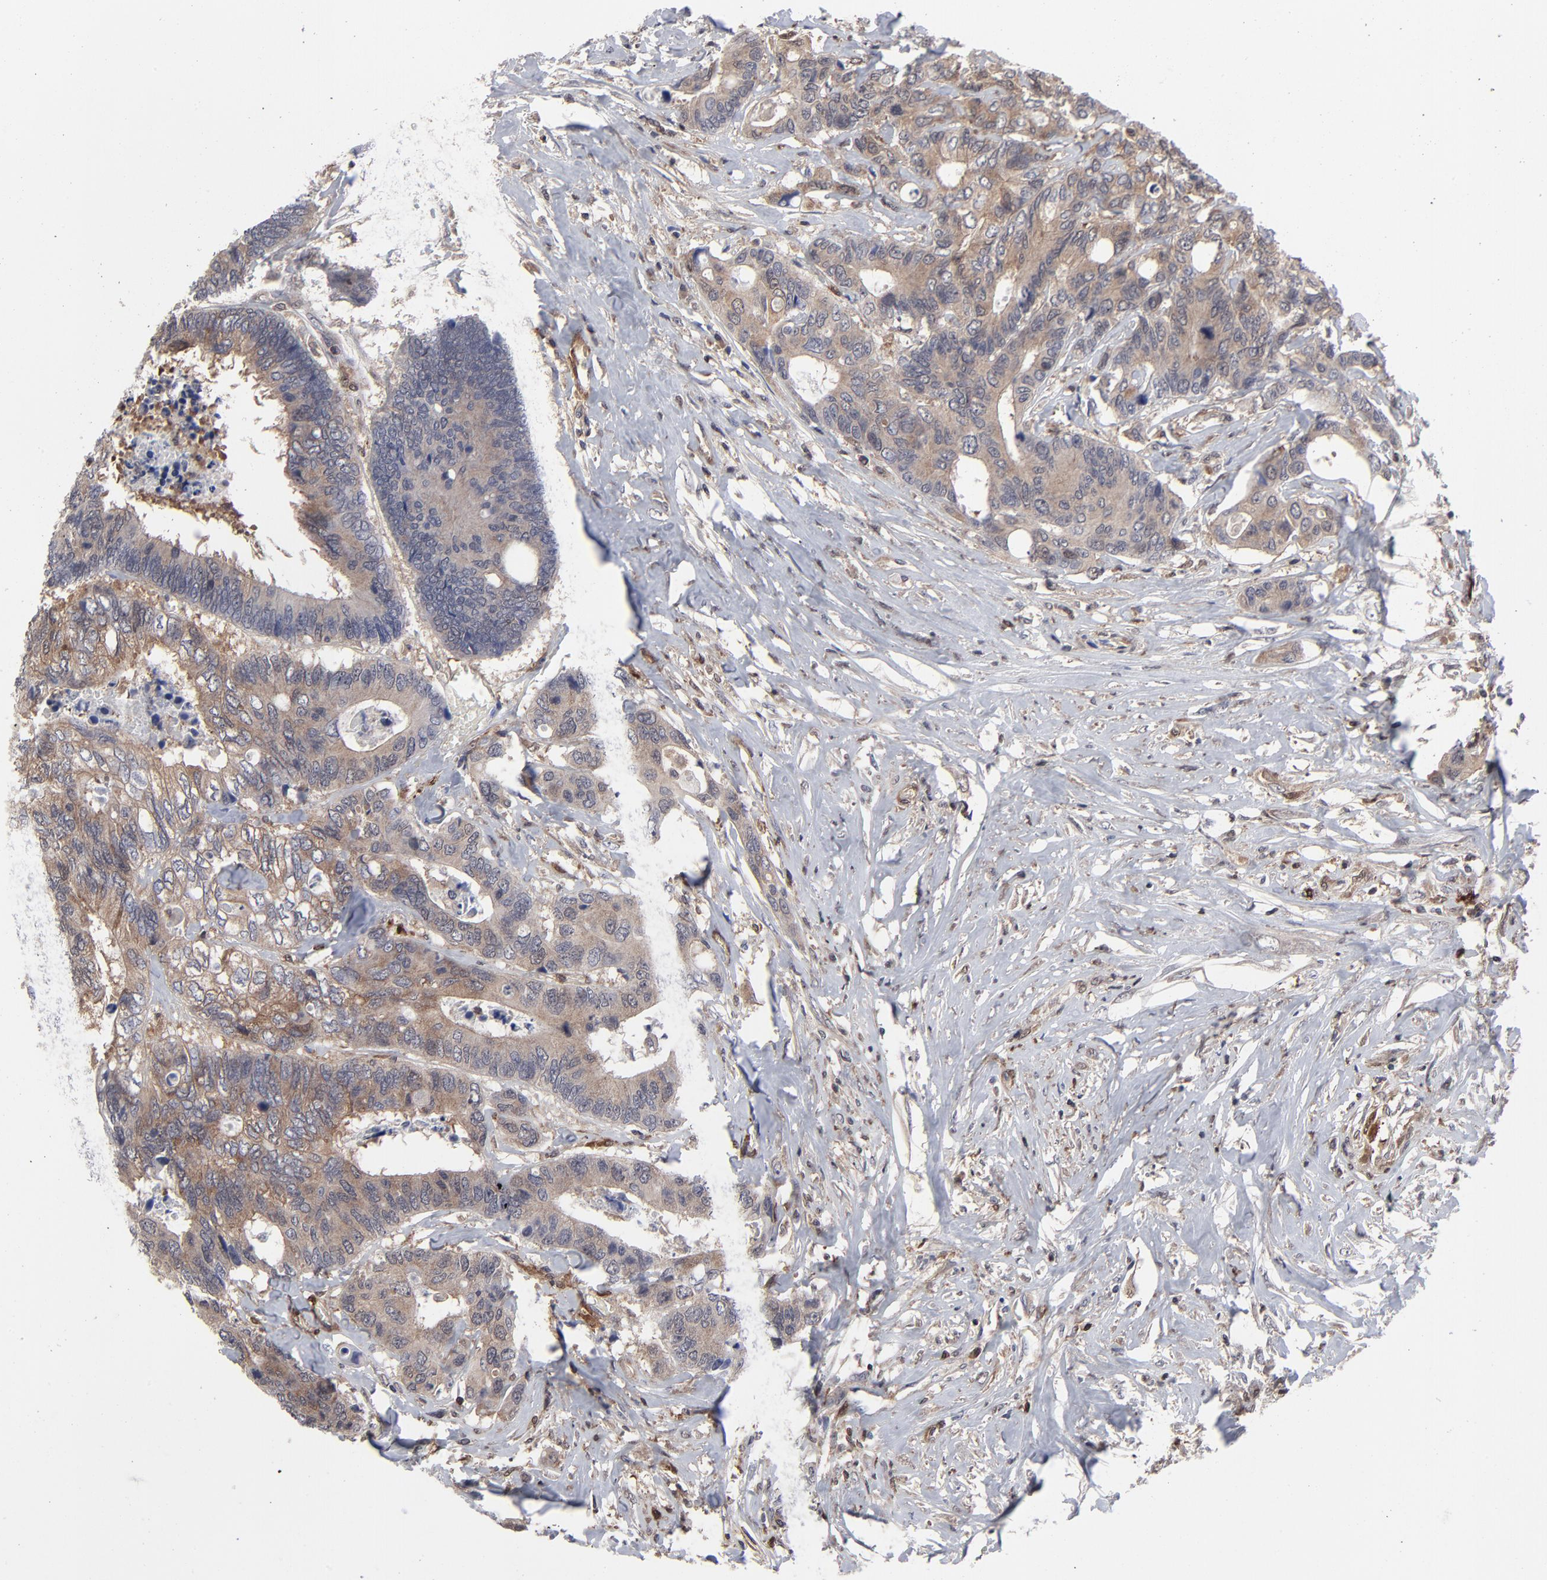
{"staining": {"intensity": "moderate", "quantity": ">75%", "location": "cytoplasmic/membranous"}, "tissue": "colorectal cancer", "cell_type": "Tumor cells", "image_type": "cancer", "snomed": [{"axis": "morphology", "description": "Adenocarcinoma, NOS"}, {"axis": "topography", "description": "Rectum"}], "caption": "Protein expression analysis of human adenocarcinoma (colorectal) reveals moderate cytoplasmic/membranous expression in about >75% of tumor cells.", "gene": "MAP2K1", "patient": {"sex": "male", "age": 55}}